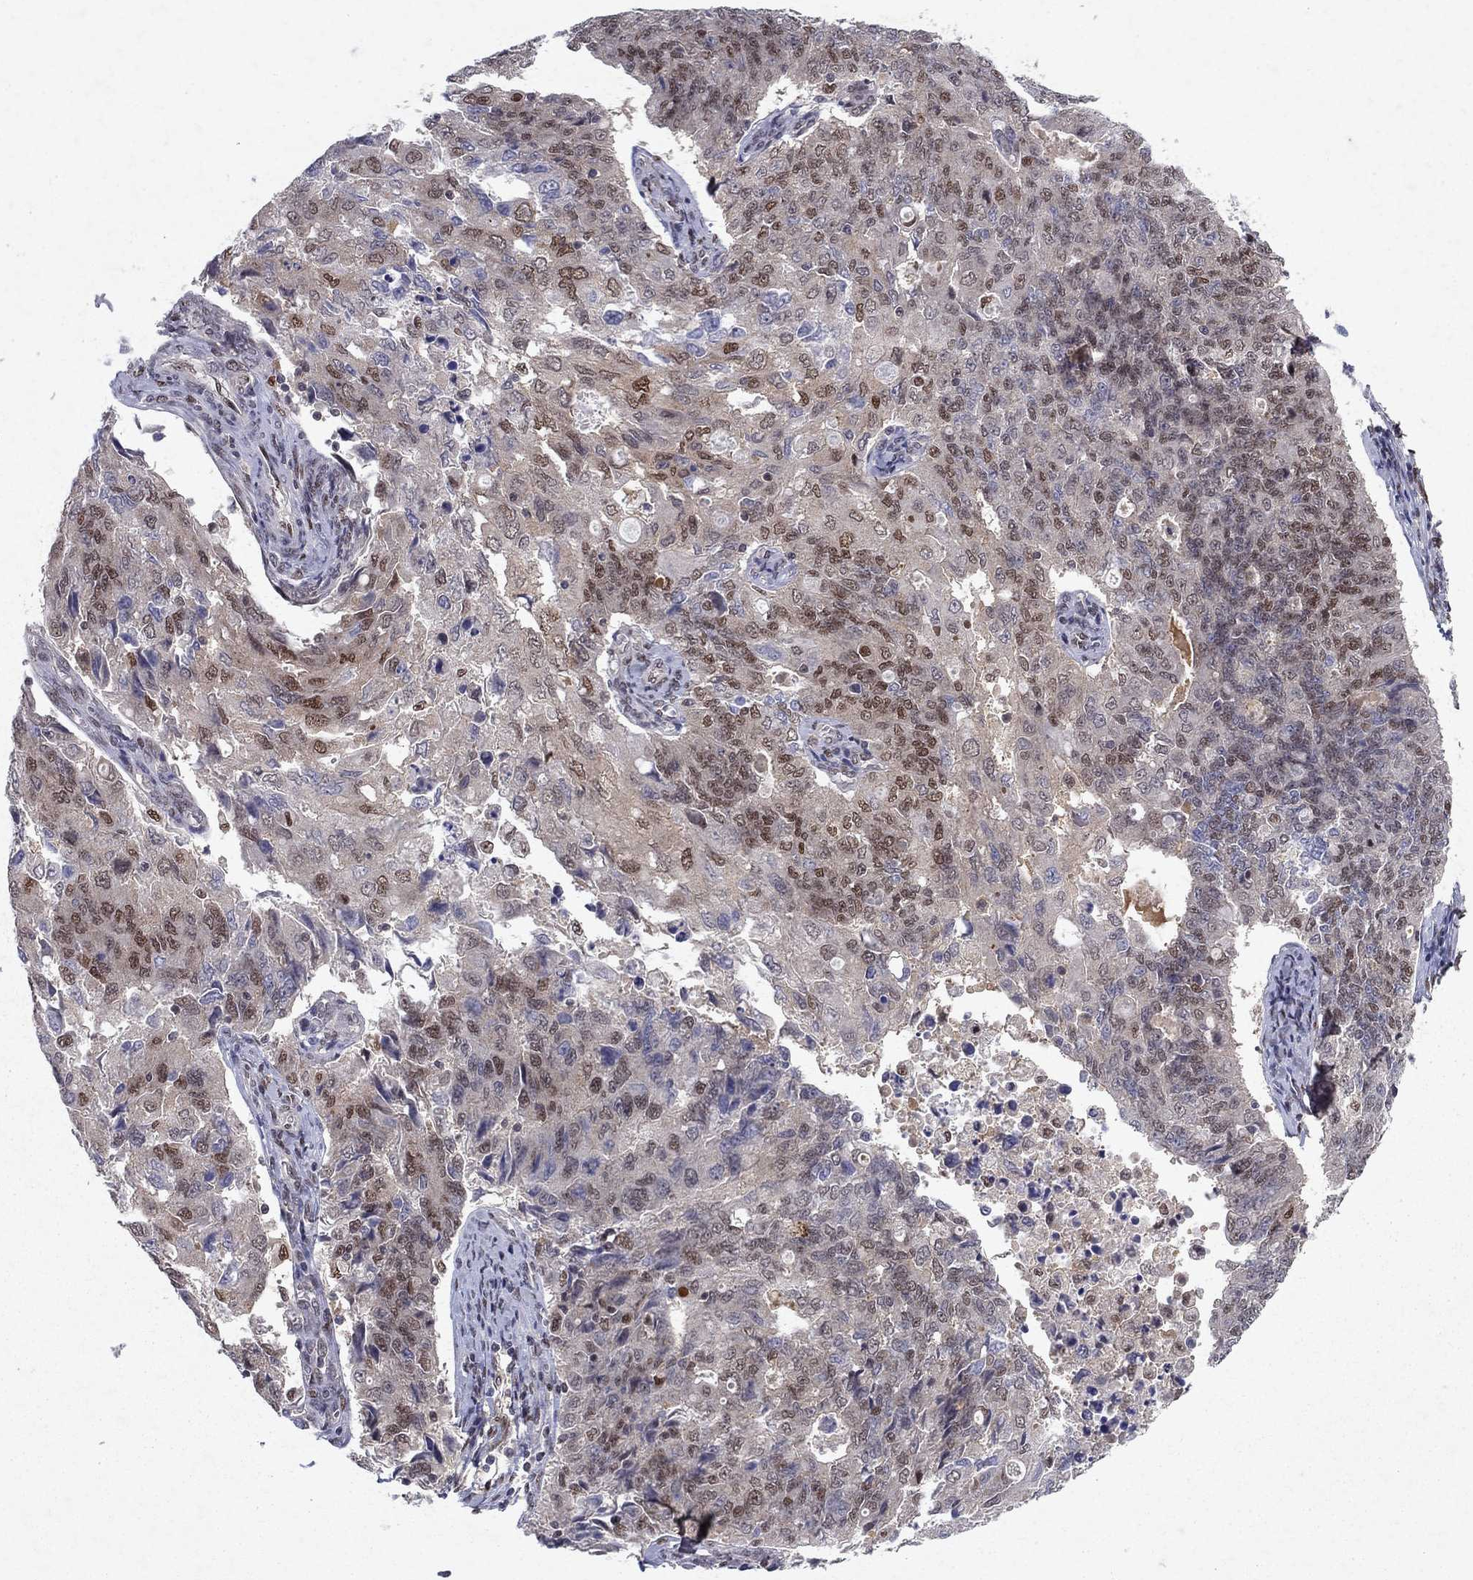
{"staining": {"intensity": "strong", "quantity": "<25%", "location": "nuclear"}, "tissue": "endometrial cancer", "cell_type": "Tumor cells", "image_type": "cancer", "snomed": [{"axis": "morphology", "description": "Adenocarcinoma, NOS"}, {"axis": "topography", "description": "Endometrium"}], "caption": "Human endometrial cancer stained with a protein marker reveals strong staining in tumor cells.", "gene": "CRTC1", "patient": {"sex": "female", "age": 43}}